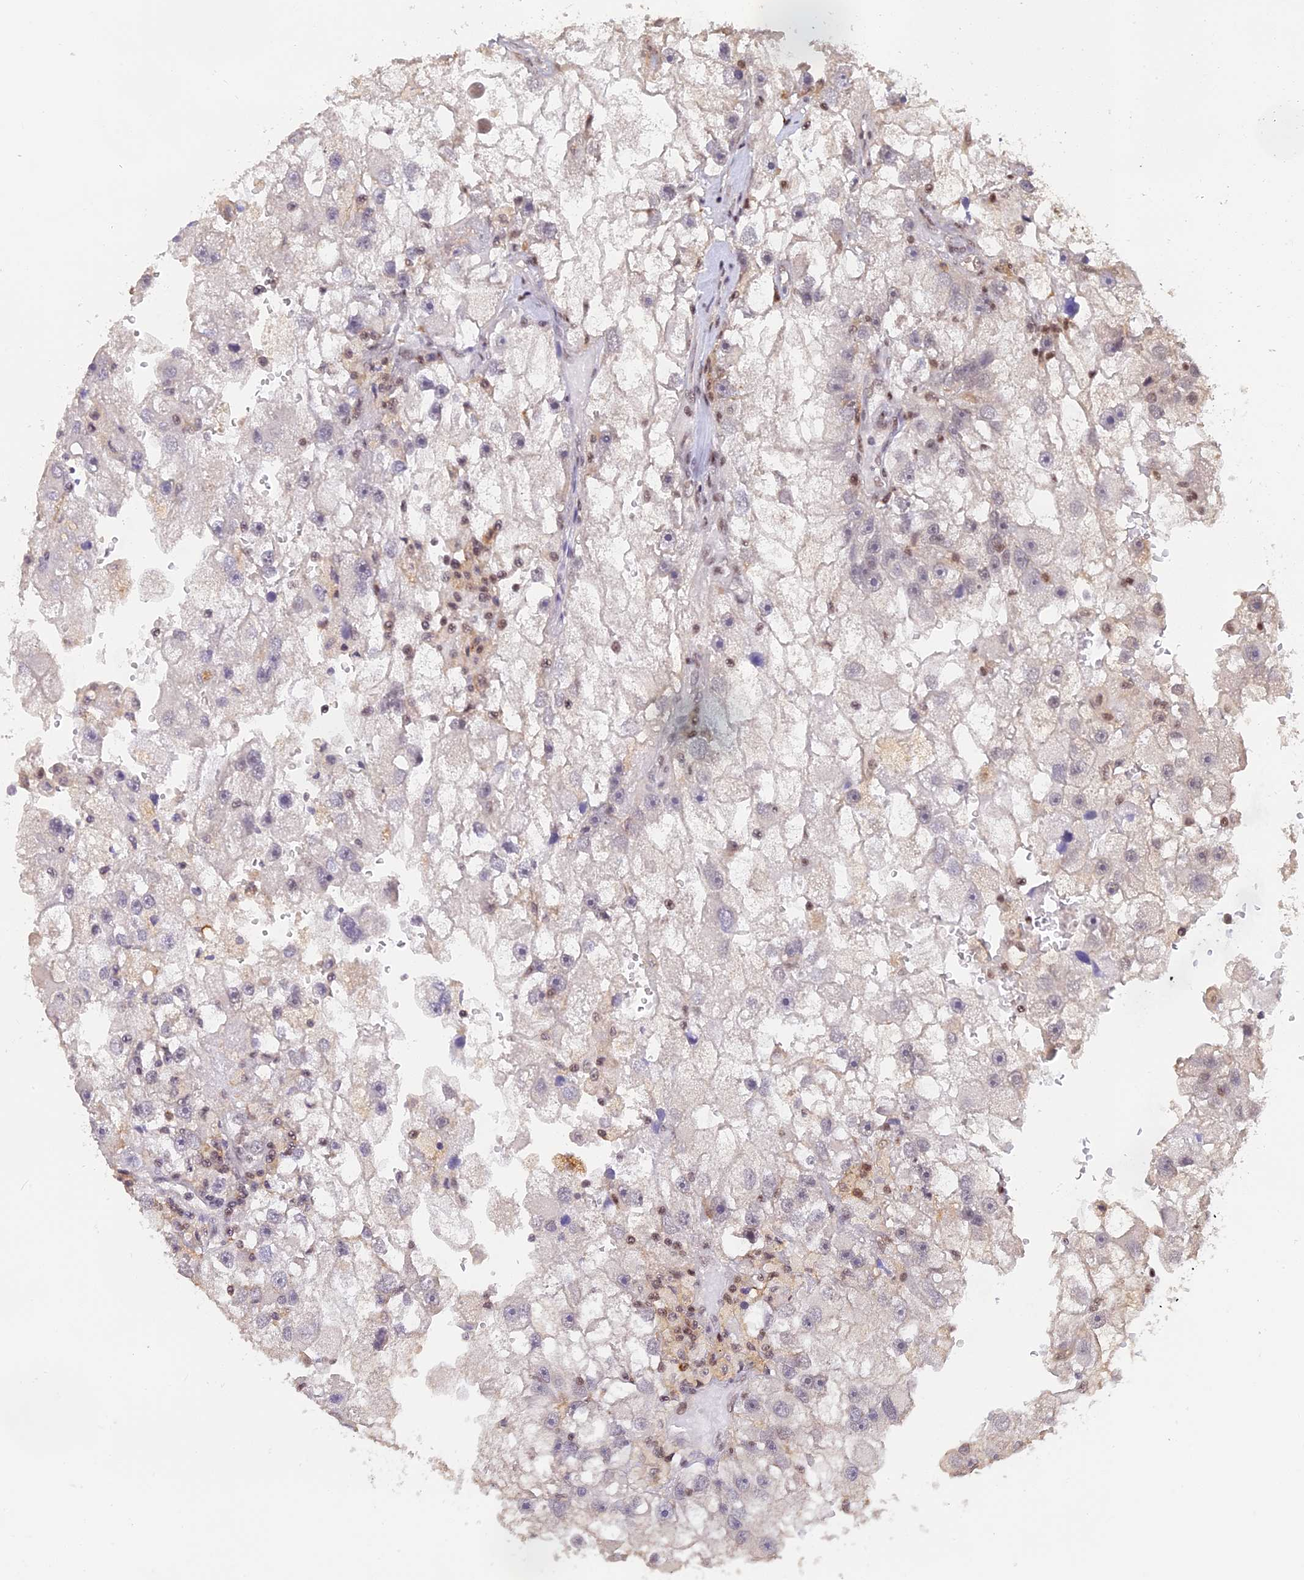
{"staining": {"intensity": "negative", "quantity": "none", "location": "none"}, "tissue": "renal cancer", "cell_type": "Tumor cells", "image_type": "cancer", "snomed": [{"axis": "morphology", "description": "Adenocarcinoma, NOS"}, {"axis": "topography", "description": "Kidney"}], "caption": "IHC photomicrograph of neoplastic tissue: human renal cancer (adenocarcinoma) stained with DAB demonstrates no significant protein positivity in tumor cells. (DAB immunohistochemistry (IHC) with hematoxylin counter stain).", "gene": "THAP11", "patient": {"sex": "male", "age": 63}}